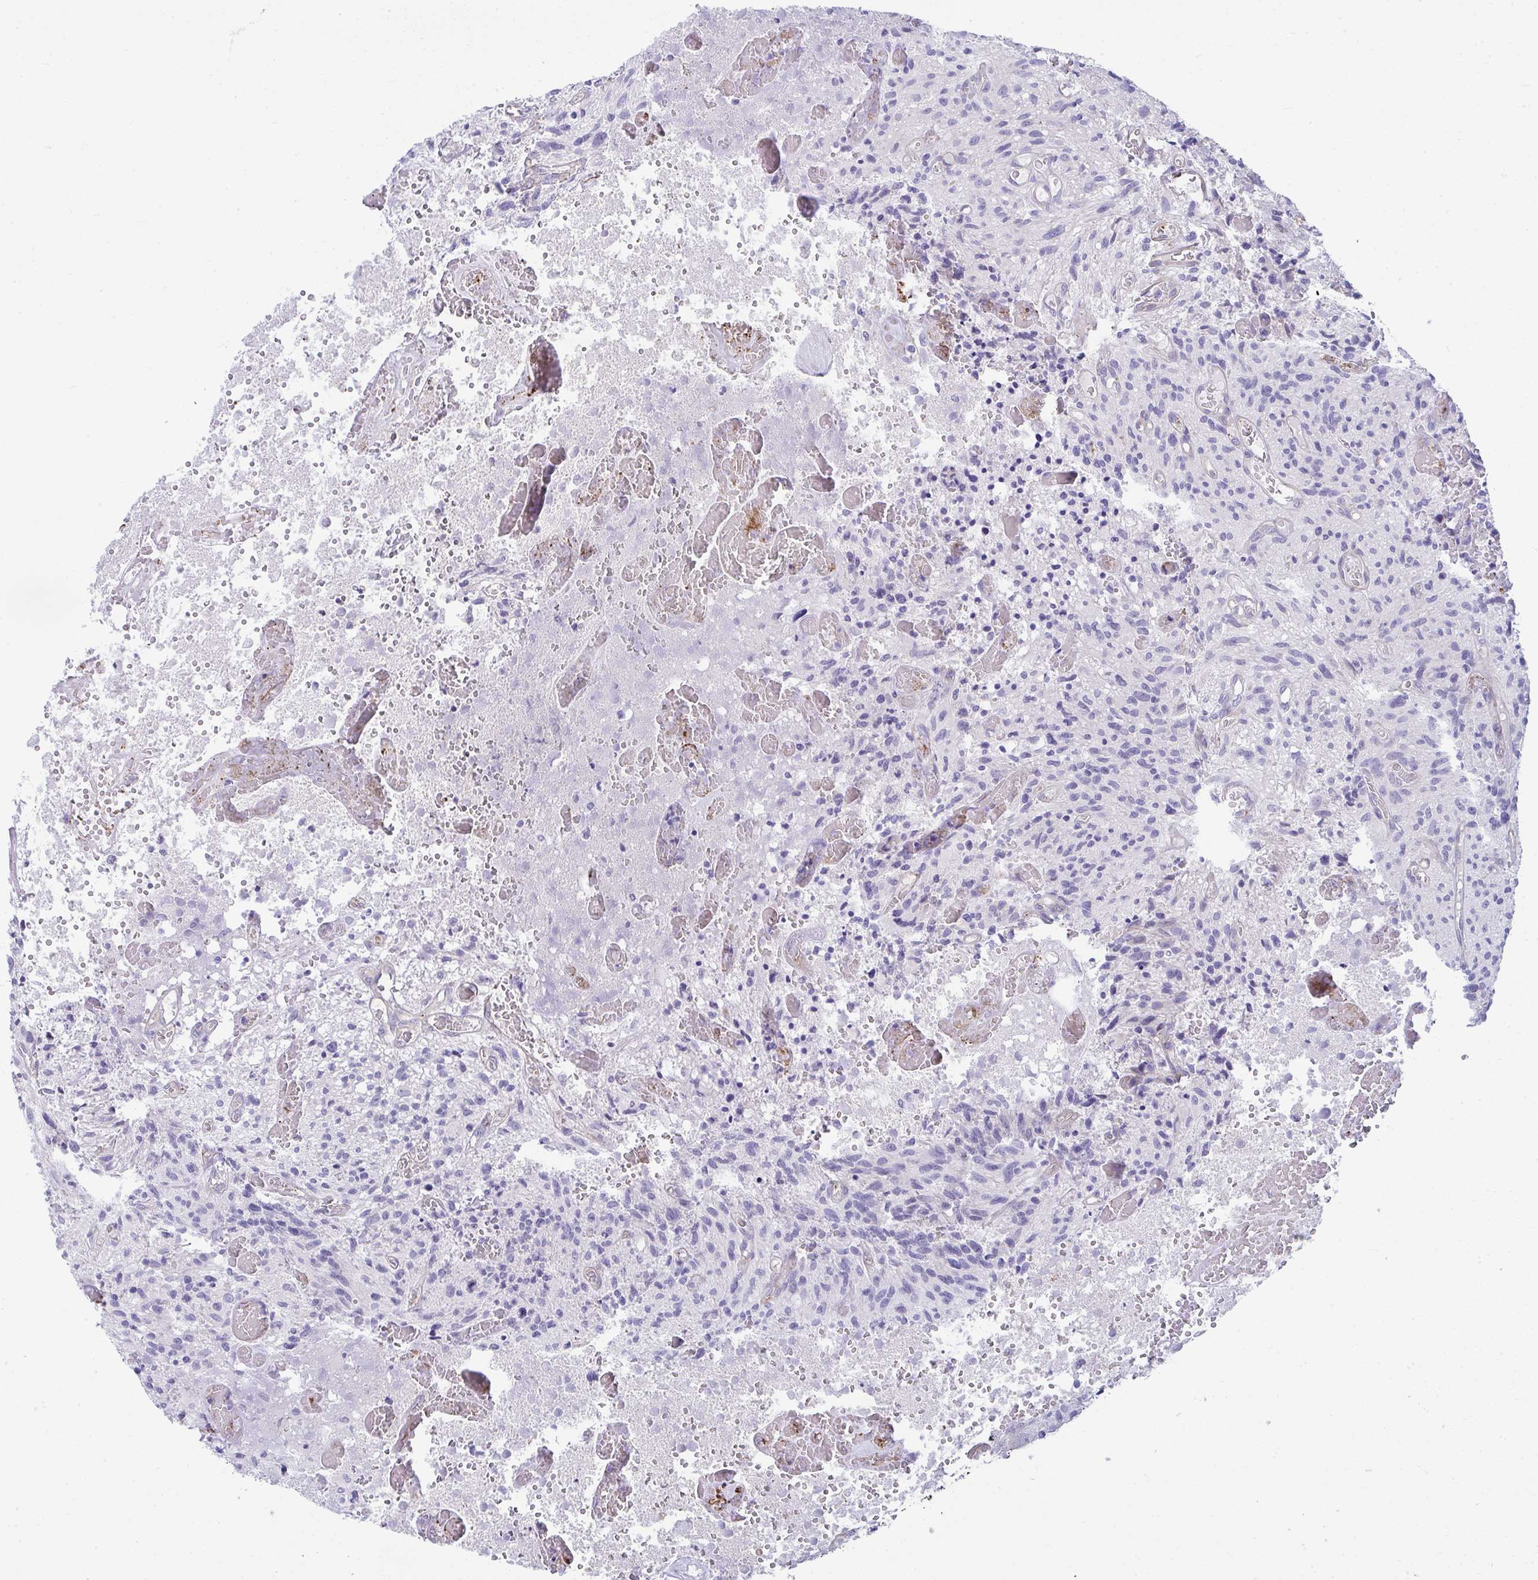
{"staining": {"intensity": "negative", "quantity": "none", "location": "none"}, "tissue": "glioma", "cell_type": "Tumor cells", "image_type": "cancer", "snomed": [{"axis": "morphology", "description": "Glioma, malignant, High grade"}, {"axis": "topography", "description": "Brain"}], "caption": "Immunohistochemistry (IHC) image of neoplastic tissue: glioma stained with DAB reveals no significant protein positivity in tumor cells.", "gene": "MYL12A", "patient": {"sex": "male", "age": 75}}